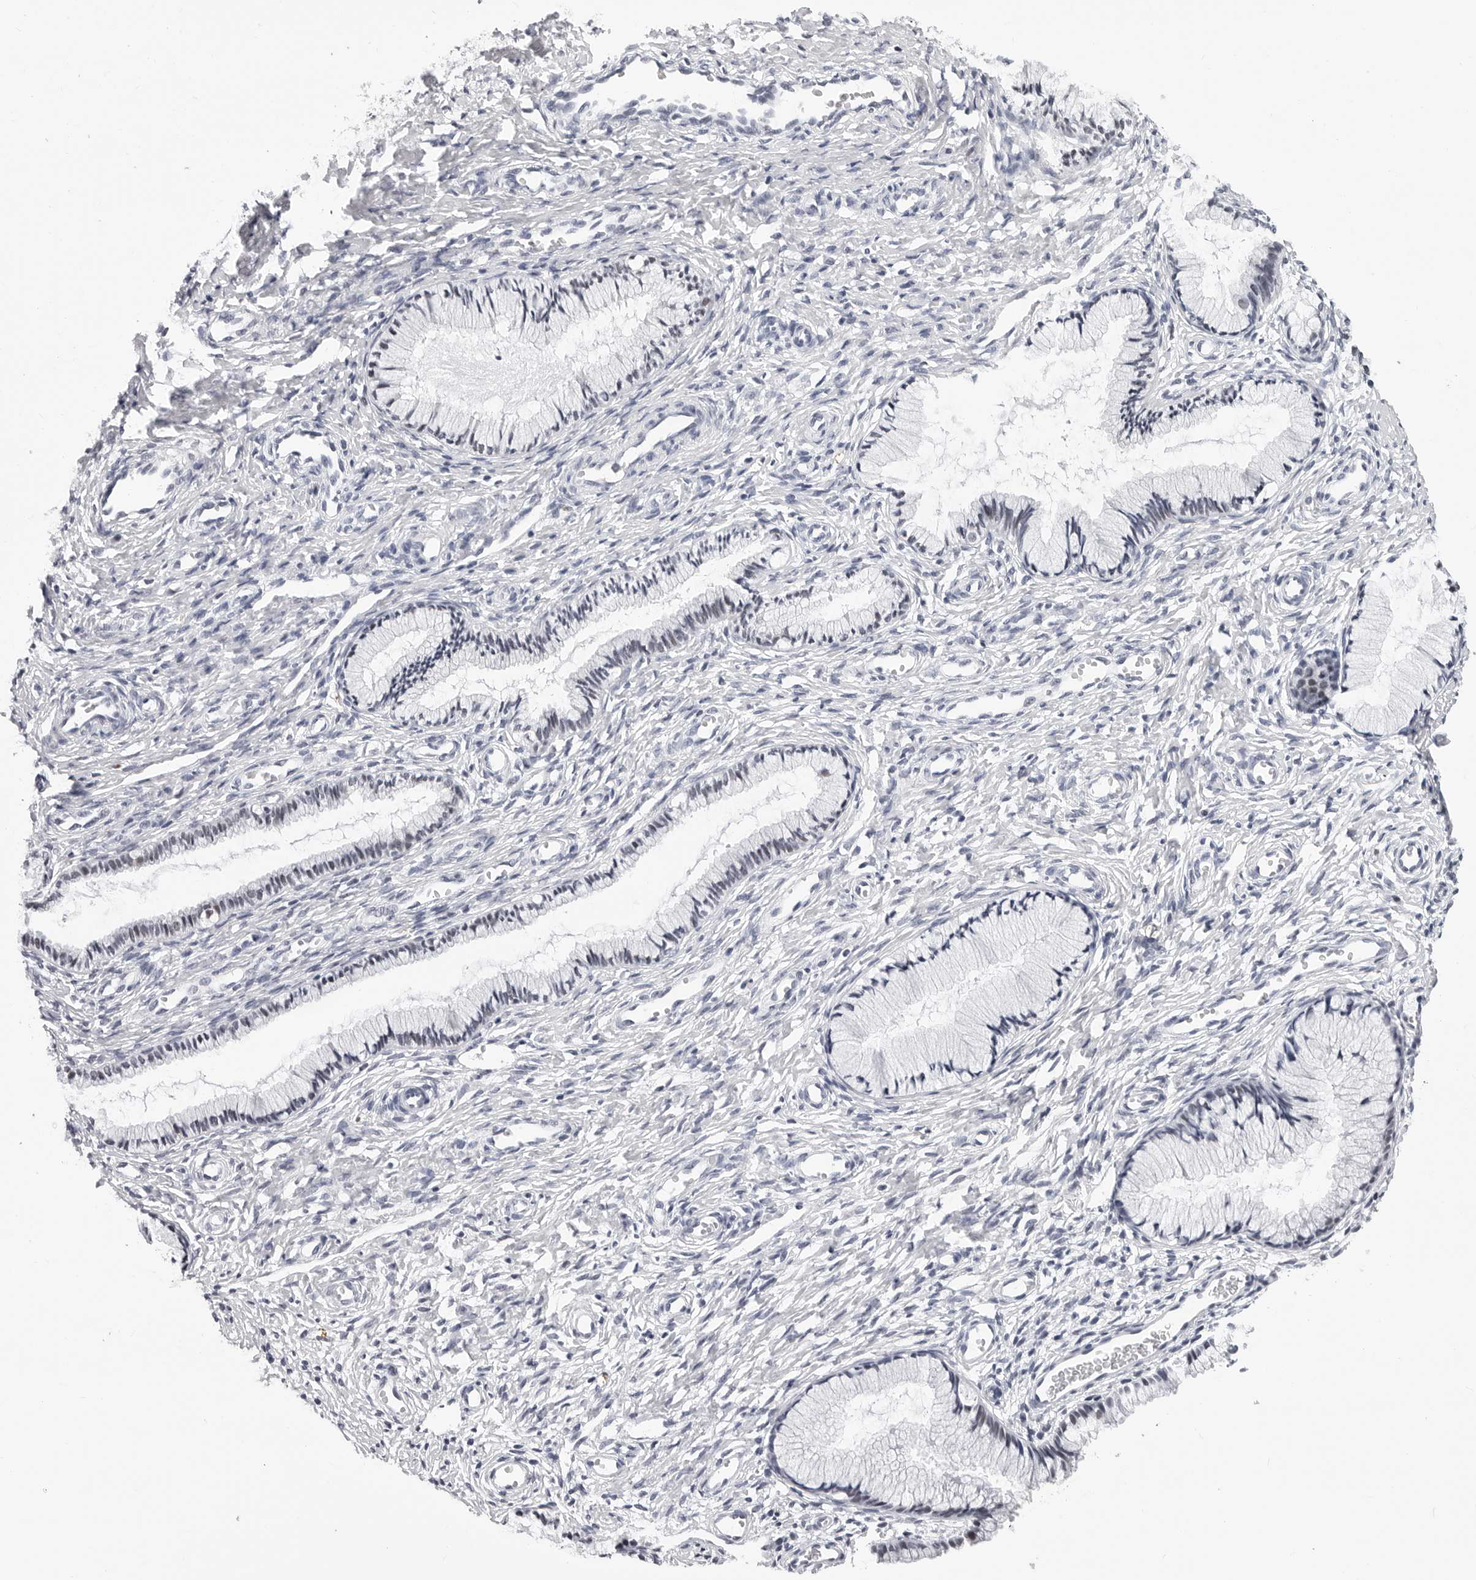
{"staining": {"intensity": "negative", "quantity": "none", "location": "none"}, "tissue": "cervix", "cell_type": "Glandular cells", "image_type": "normal", "snomed": [{"axis": "morphology", "description": "Normal tissue, NOS"}, {"axis": "topography", "description": "Cervix"}], "caption": "Cervix was stained to show a protein in brown. There is no significant staining in glandular cells. (DAB (3,3'-diaminobenzidine) immunohistochemistry visualized using brightfield microscopy, high magnification).", "gene": "SF3B4", "patient": {"sex": "female", "age": 27}}